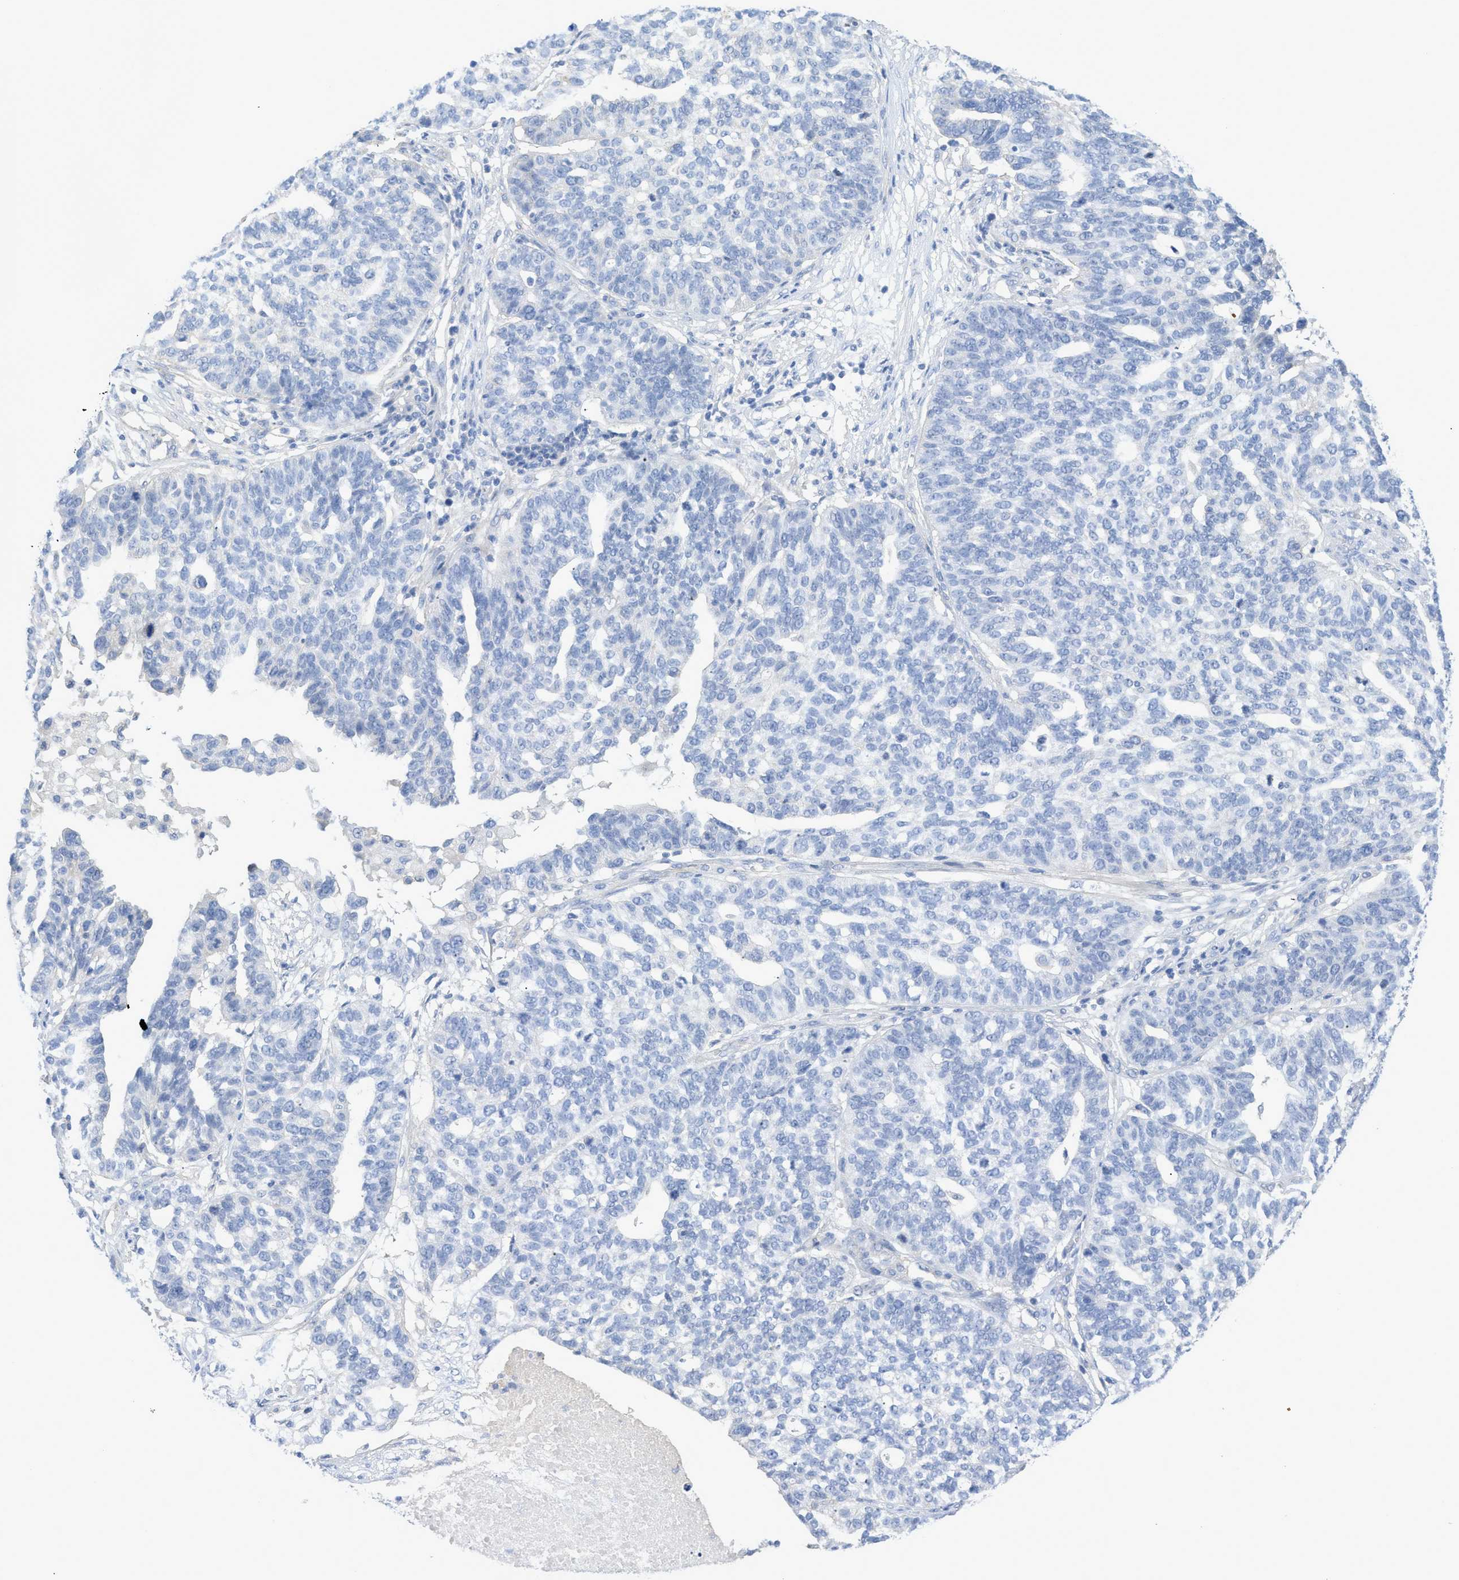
{"staining": {"intensity": "negative", "quantity": "none", "location": "none"}, "tissue": "ovarian cancer", "cell_type": "Tumor cells", "image_type": "cancer", "snomed": [{"axis": "morphology", "description": "Cystadenocarcinoma, serous, NOS"}, {"axis": "topography", "description": "Ovary"}], "caption": "There is no significant positivity in tumor cells of ovarian cancer (serous cystadenocarcinoma).", "gene": "MYL3", "patient": {"sex": "female", "age": 59}}